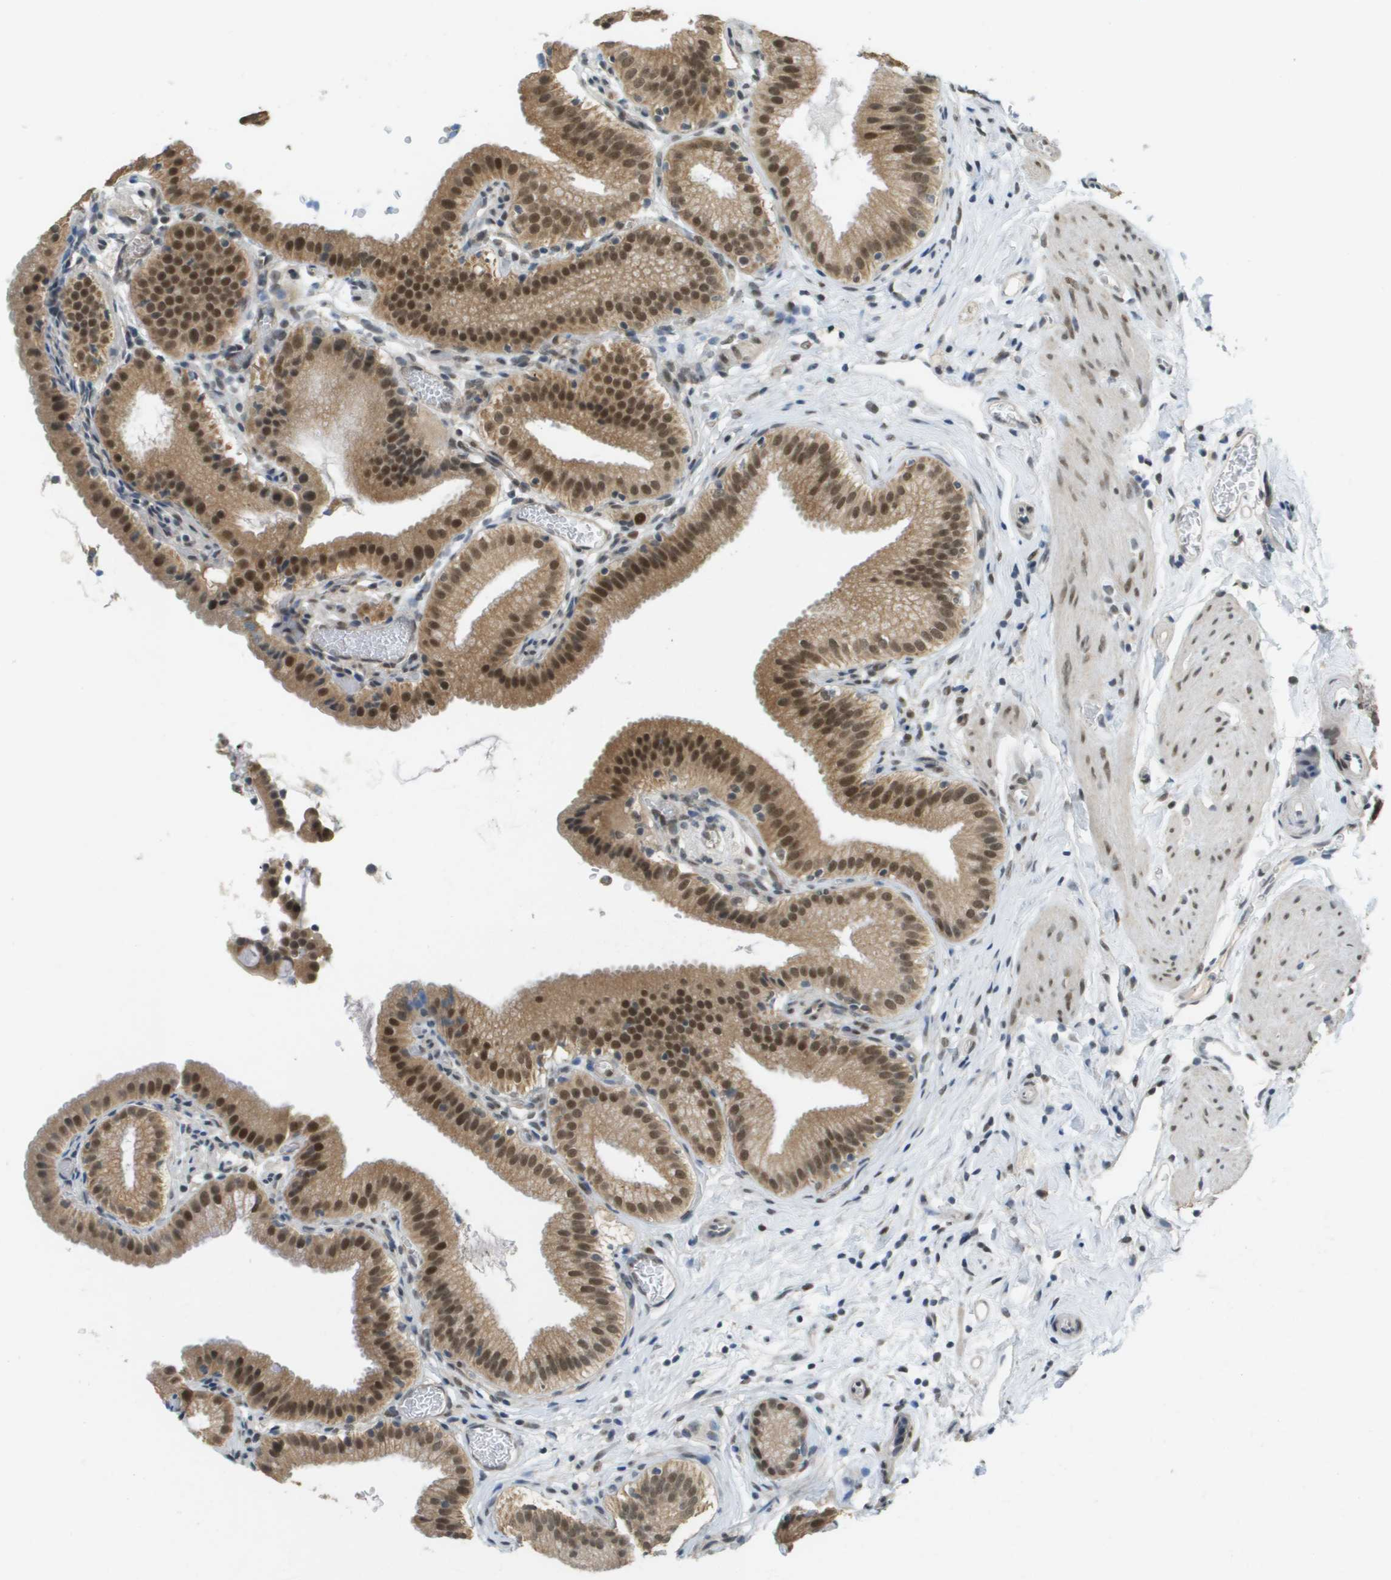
{"staining": {"intensity": "strong", "quantity": ">75%", "location": "cytoplasmic/membranous,nuclear"}, "tissue": "gallbladder", "cell_type": "Glandular cells", "image_type": "normal", "snomed": [{"axis": "morphology", "description": "Normal tissue, NOS"}, {"axis": "topography", "description": "Gallbladder"}], "caption": "An IHC micrograph of benign tissue is shown. Protein staining in brown highlights strong cytoplasmic/membranous,nuclear positivity in gallbladder within glandular cells.", "gene": "ARID1B", "patient": {"sex": "male", "age": 54}}